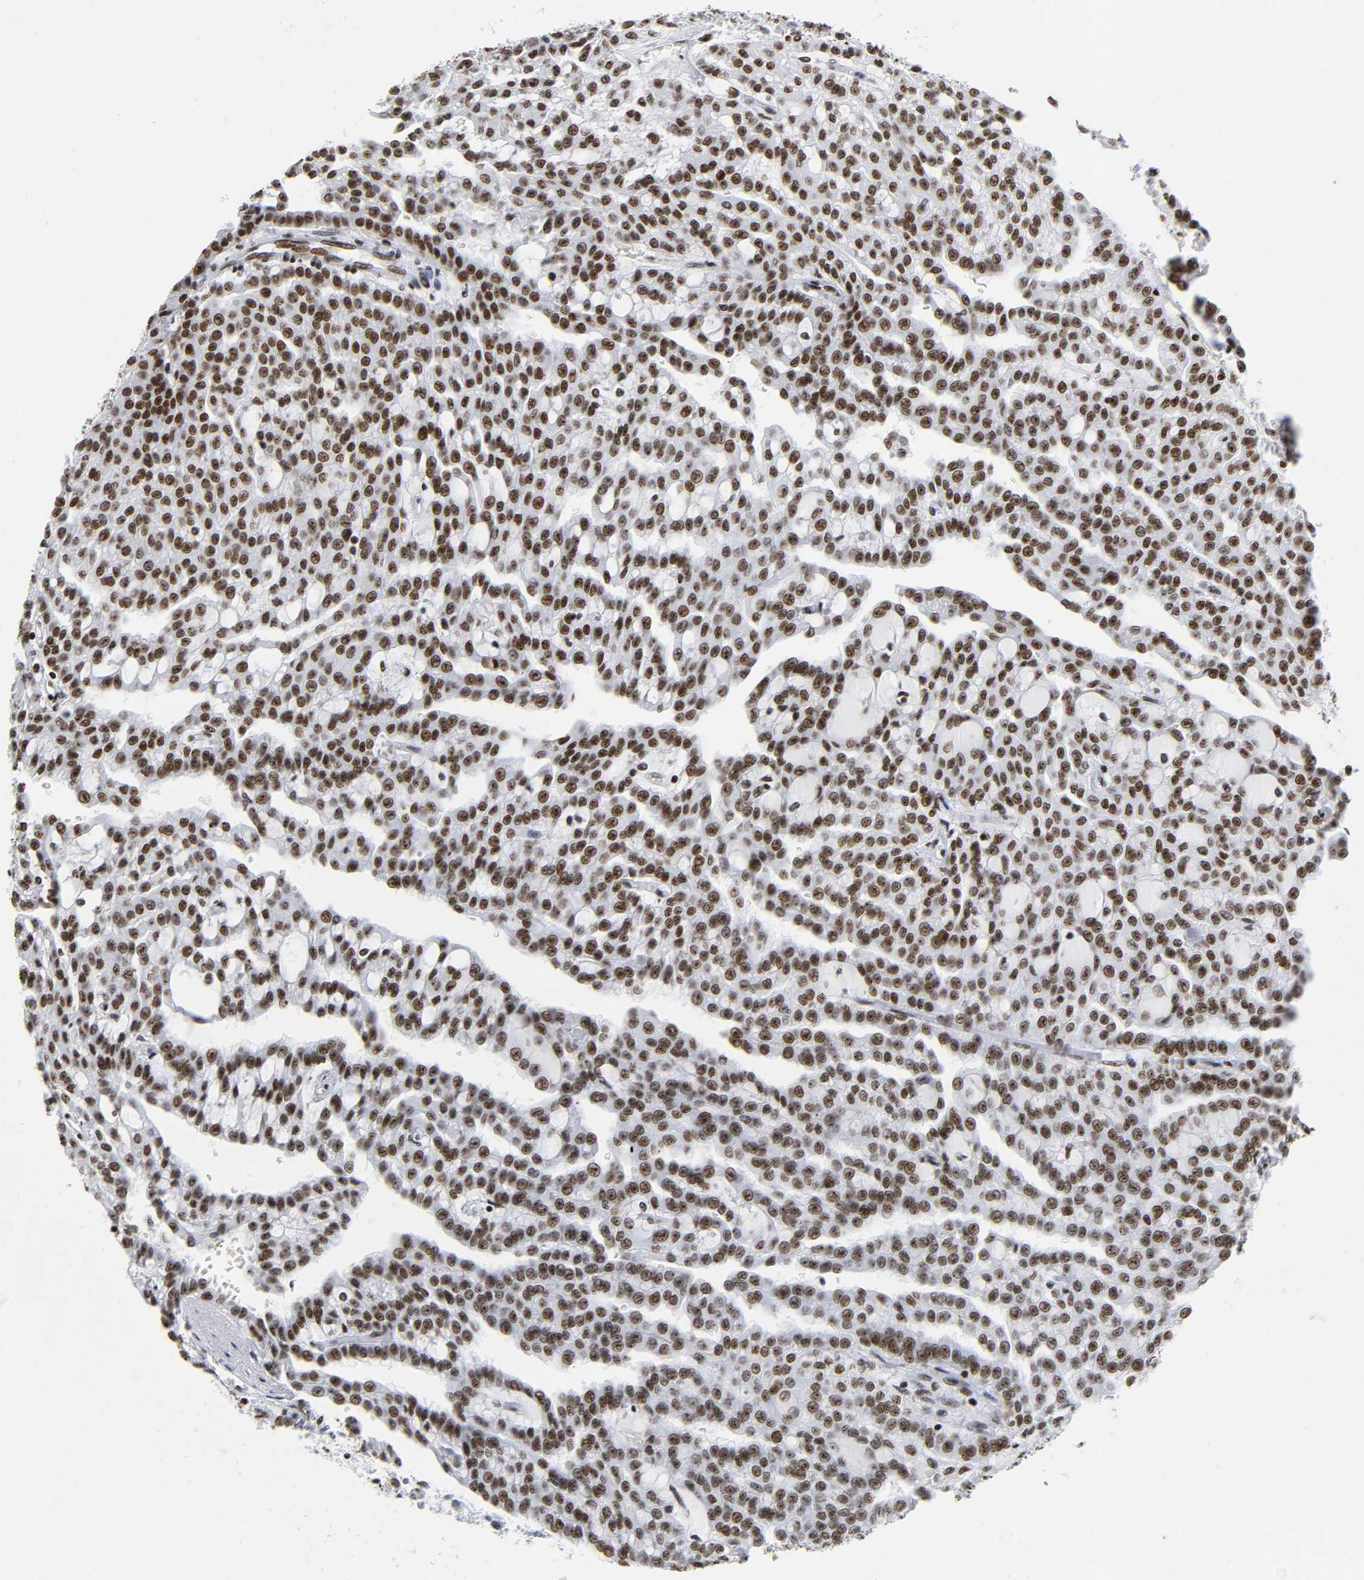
{"staining": {"intensity": "moderate", "quantity": ">75%", "location": "nuclear"}, "tissue": "renal cancer", "cell_type": "Tumor cells", "image_type": "cancer", "snomed": [{"axis": "morphology", "description": "Adenocarcinoma, NOS"}, {"axis": "topography", "description": "Kidney"}], "caption": "Moderate nuclear protein expression is appreciated in approximately >75% of tumor cells in adenocarcinoma (renal). The staining was performed using DAB (3,3'-diaminobenzidine) to visualize the protein expression in brown, while the nuclei were stained in blue with hematoxylin (Magnification: 20x).", "gene": "UBTF", "patient": {"sex": "male", "age": 63}}